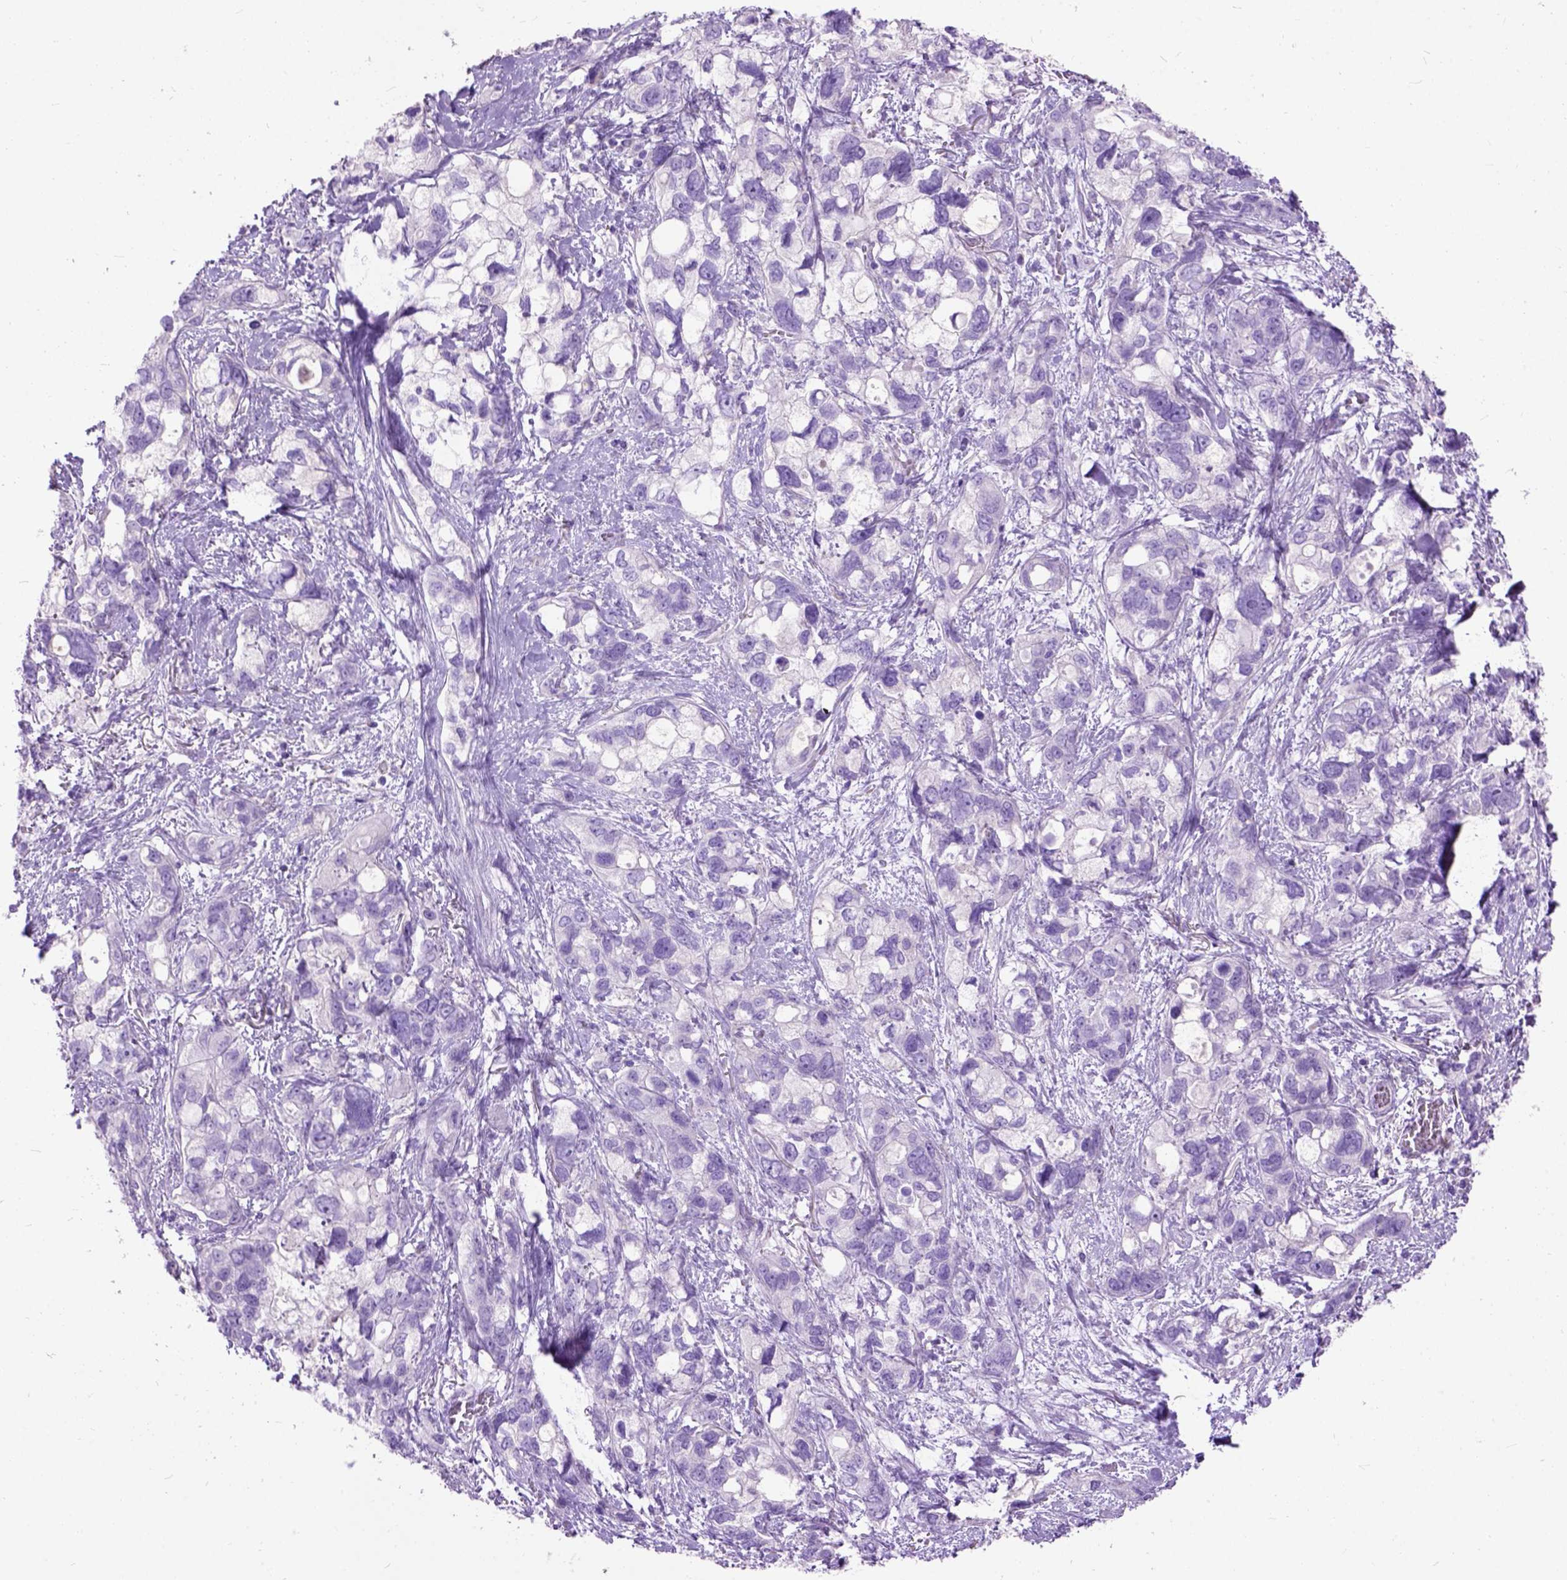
{"staining": {"intensity": "negative", "quantity": "none", "location": "none"}, "tissue": "stomach cancer", "cell_type": "Tumor cells", "image_type": "cancer", "snomed": [{"axis": "morphology", "description": "Adenocarcinoma, NOS"}, {"axis": "topography", "description": "Stomach, upper"}], "caption": "The immunohistochemistry (IHC) histopathology image has no significant positivity in tumor cells of stomach adenocarcinoma tissue. Nuclei are stained in blue.", "gene": "MAPT", "patient": {"sex": "female", "age": 81}}